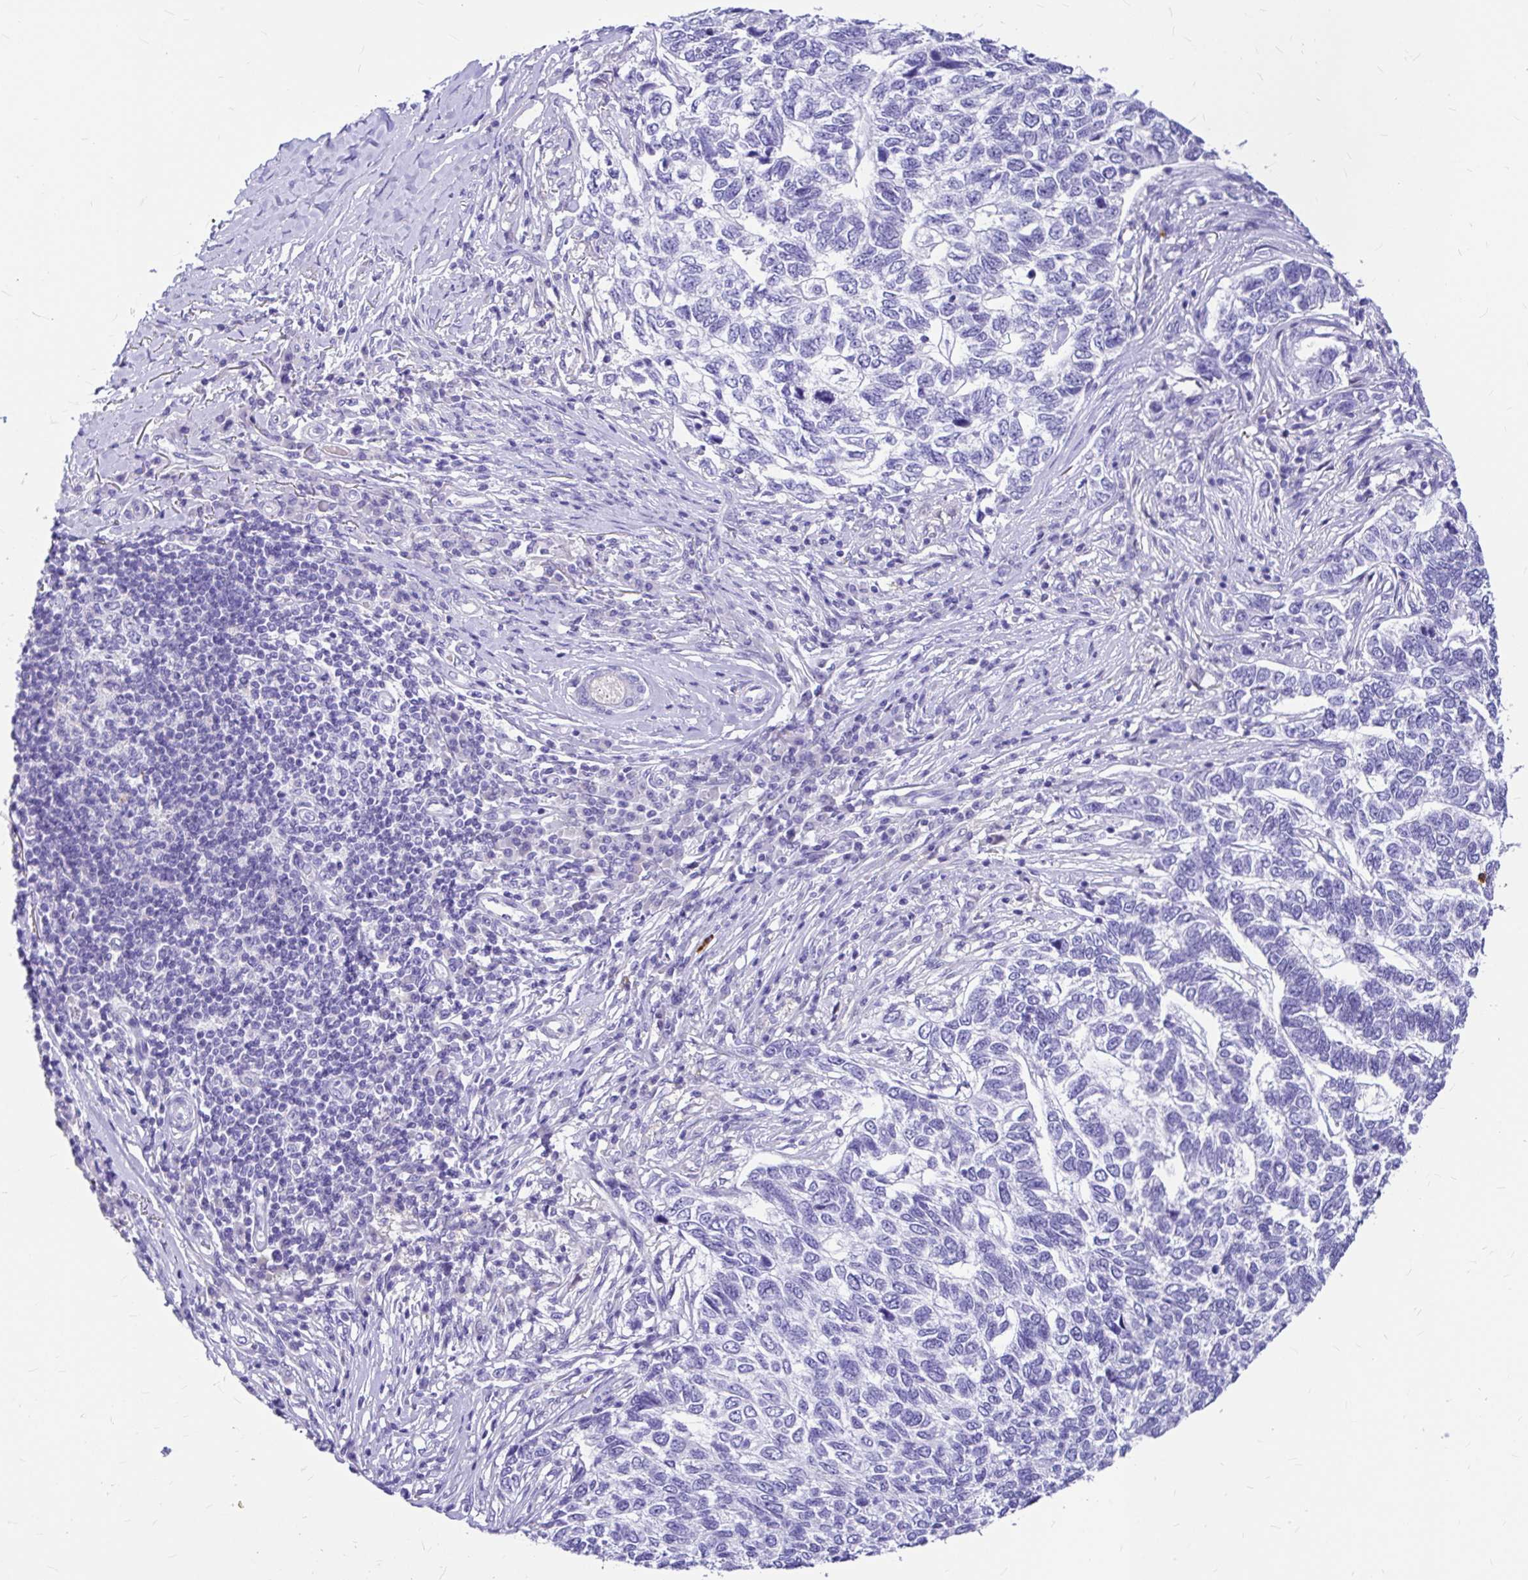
{"staining": {"intensity": "negative", "quantity": "none", "location": "none"}, "tissue": "skin cancer", "cell_type": "Tumor cells", "image_type": "cancer", "snomed": [{"axis": "morphology", "description": "Basal cell carcinoma"}, {"axis": "topography", "description": "Skin"}], "caption": "Immunohistochemistry image of human skin cancer (basal cell carcinoma) stained for a protein (brown), which shows no positivity in tumor cells.", "gene": "CLEC1B", "patient": {"sex": "female", "age": 65}}